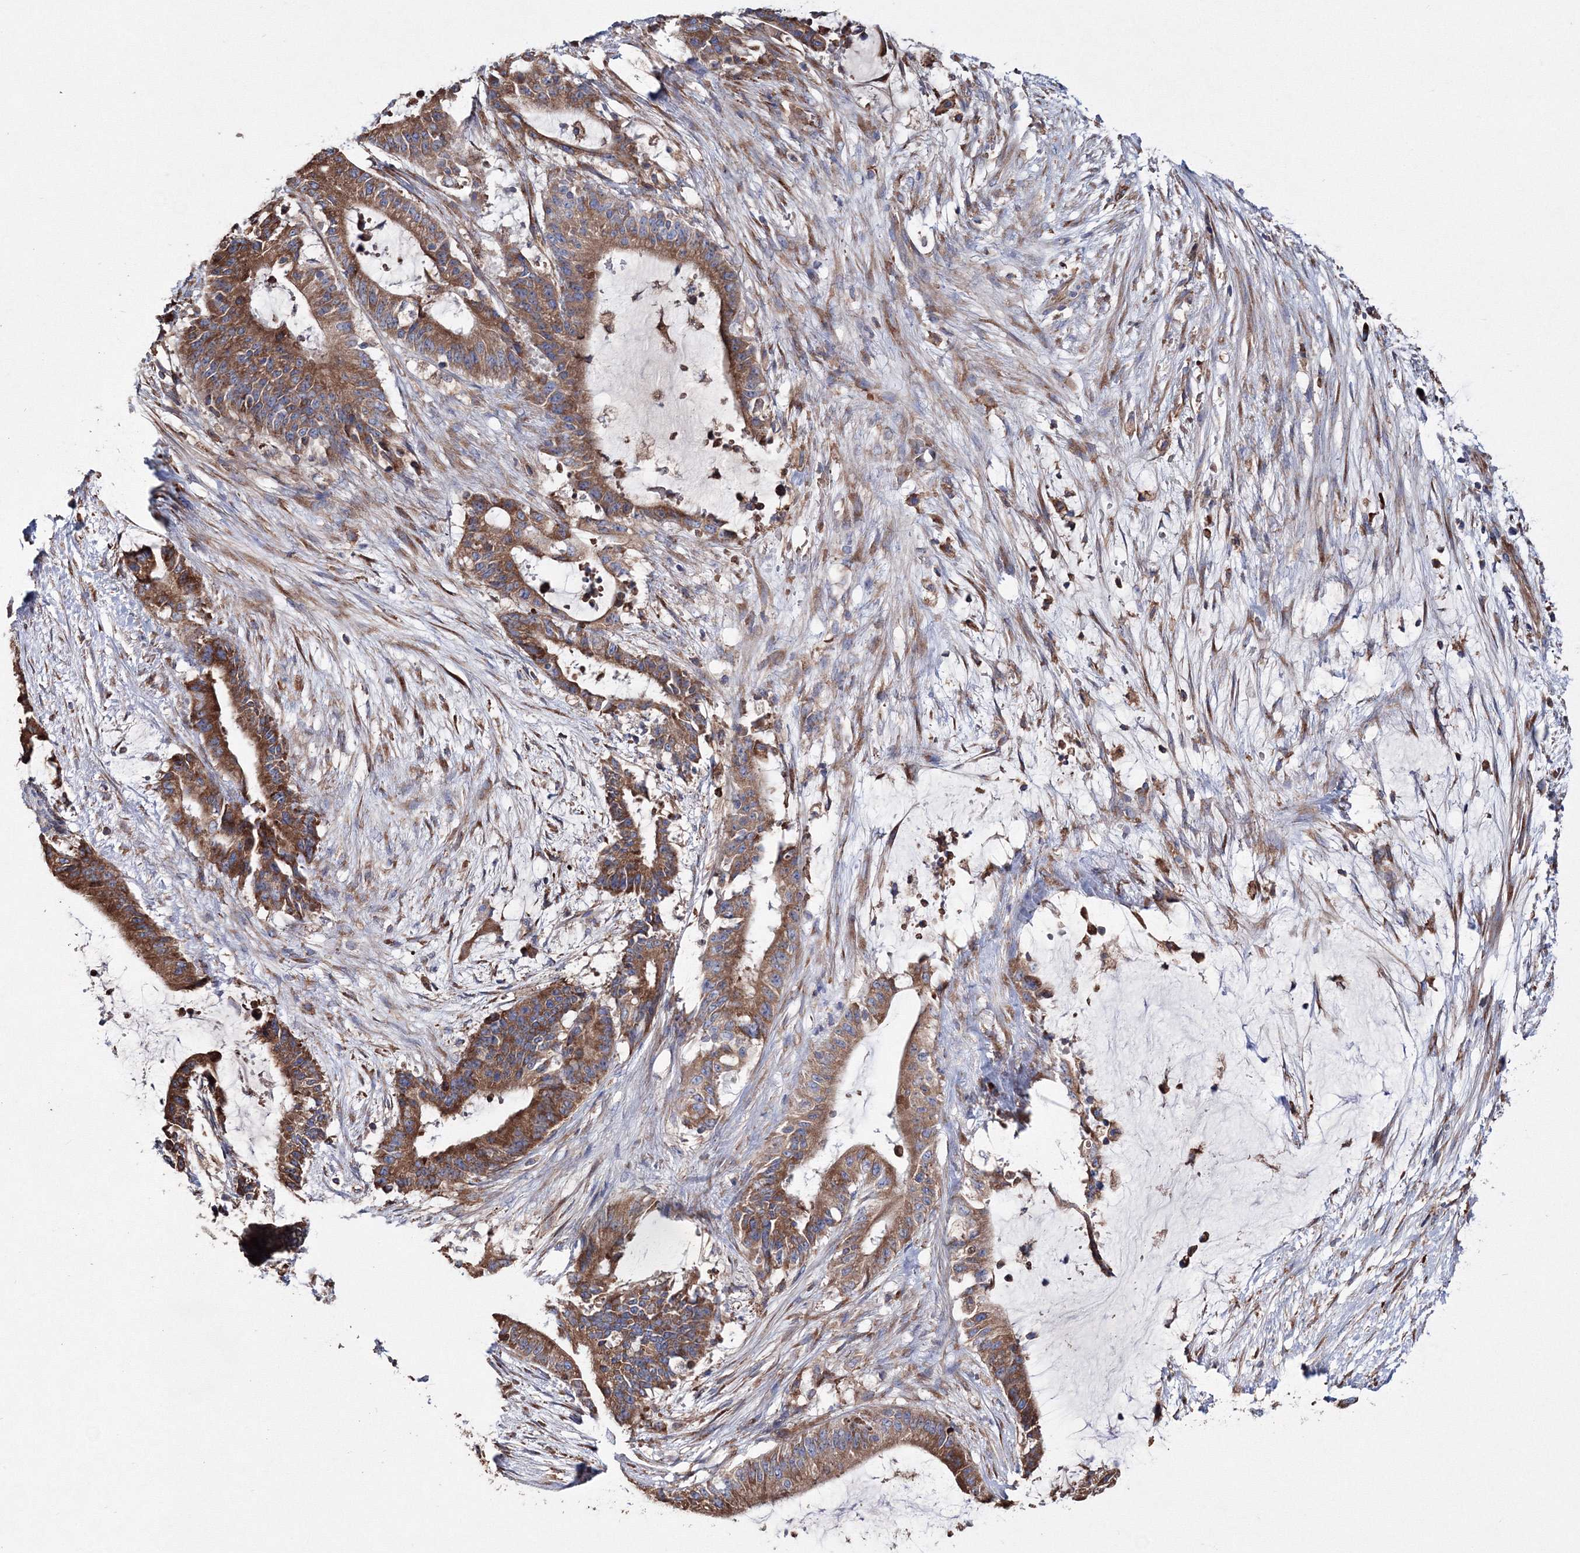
{"staining": {"intensity": "moderate", "quantity": ">75%", "location": "cytoplasmic/membranous"}, "tissue": "liver cancer", "cell_type": "Tumor cells", "image_type": "cancer", "snomed": [{"axis": "morphology", "description": "Normal tissue, NOS"}, {"axis": "morphology", "description": "Cholangiocarcinoma"}, {"axis": "topography", "description": "Liver"}, {"axis": "topography", "description": "Peripheral nerve tissue"}], "caption": "The histopathology image reveals staining of cholangiocarcinoma (liver), revealing moderate cytoplasmic/membranous protein staining (brown color) within tumor cells. Immunohistochemistry stains the protein in brown and the nuclei are stained blue.", "gene": "VPS8", "patient": {"sex": "female", "age": 73}}